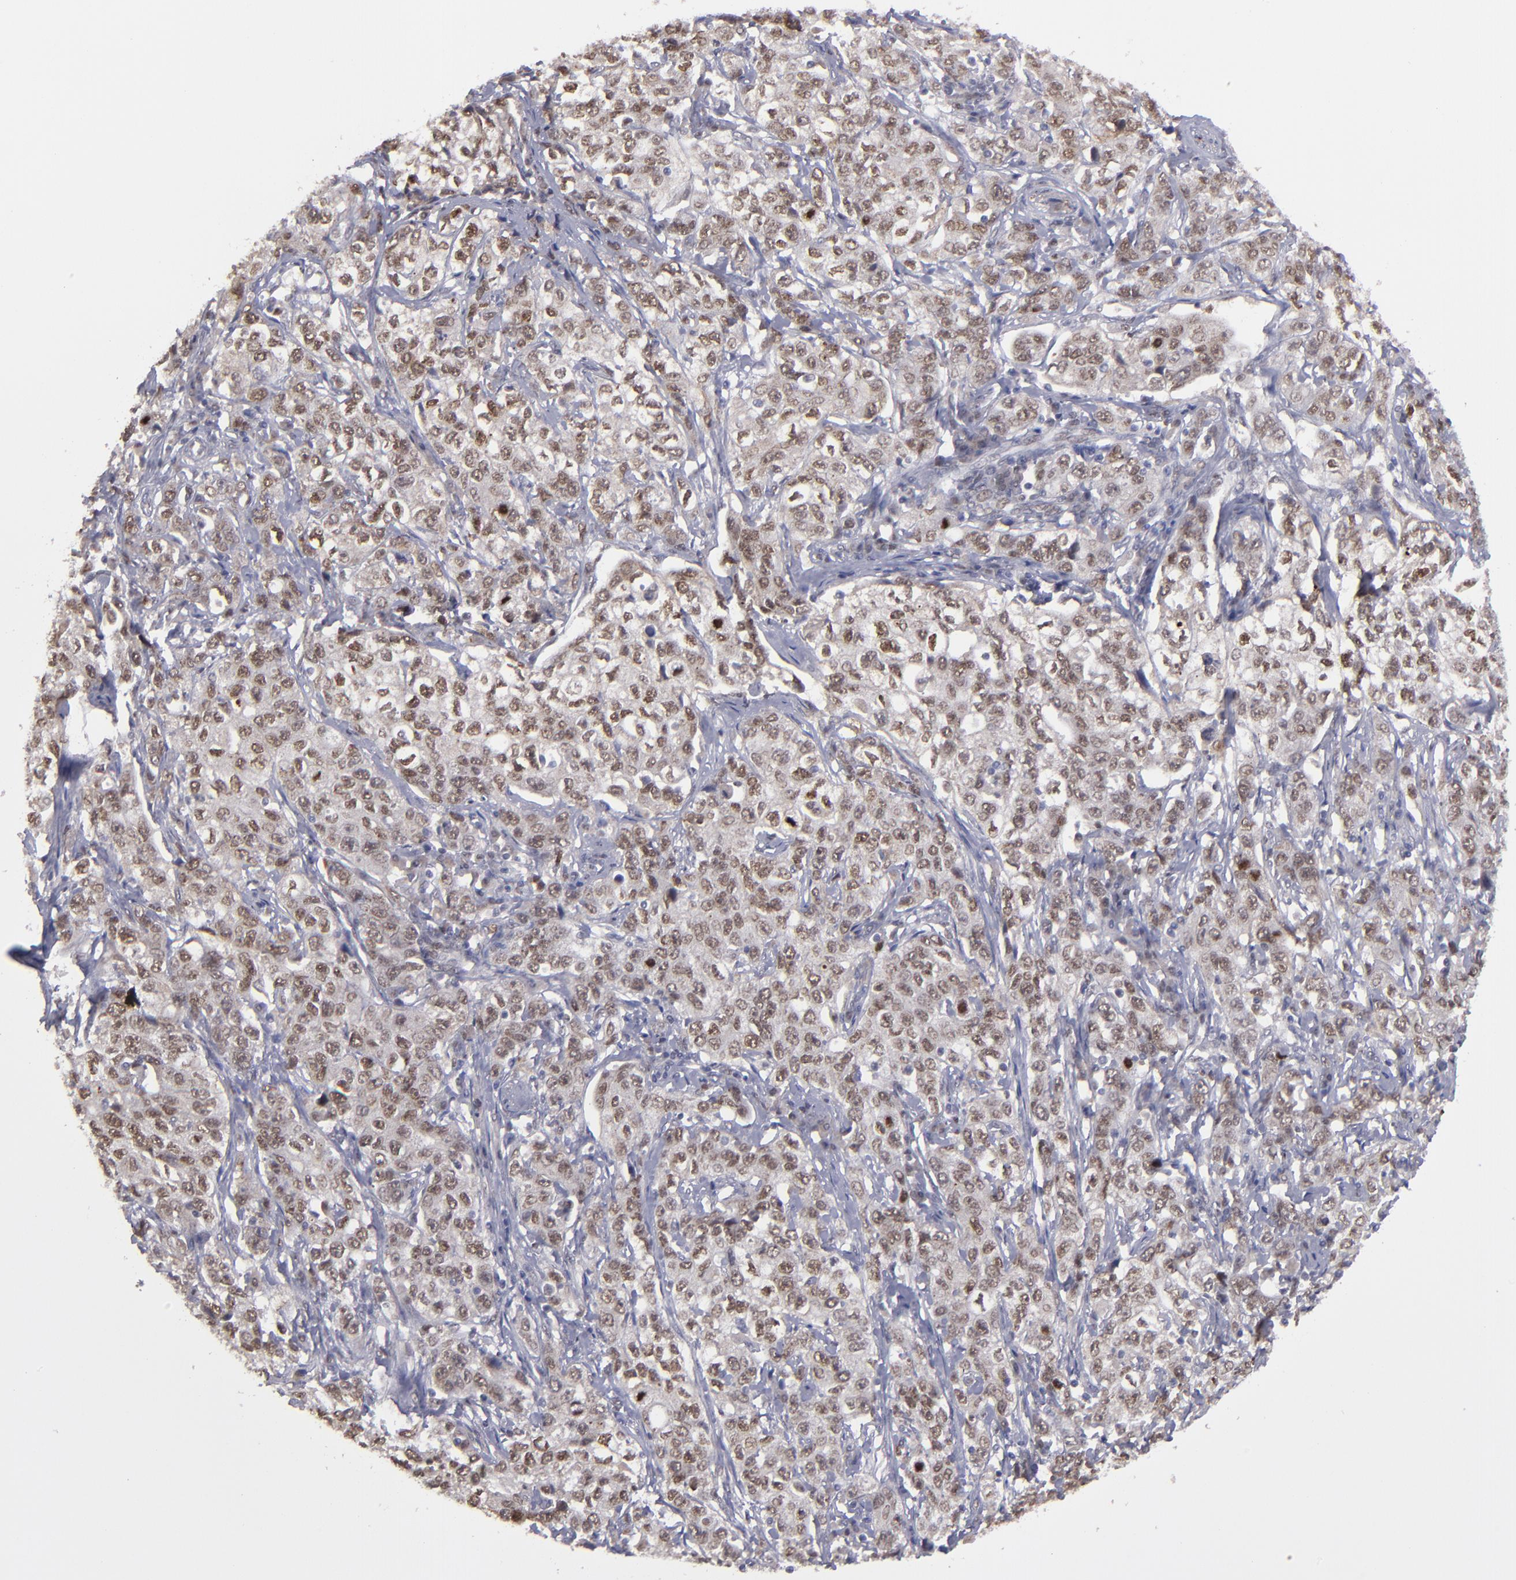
{"staining": {"intensity": "weak", "quantity": "25%-75%", "location": "nuclear"}, "tissue": "stomach cancer", "cell_type": "Tumor cells", "image_type": "cancer", "snomed": [{"axis": "morphology", "description": "Adenocarcinoma, NOS"}, {"axis": "topography", "description": "Stomach"}], "caption": "The image demonstrates immunohistochemical staining of stomach adenocarcinoma. There is weak nuclear staining is present in approximately 25%-75% of tumor cells.", "gene": "RREB1", "patient": {"sex": "male", "age": 48}}